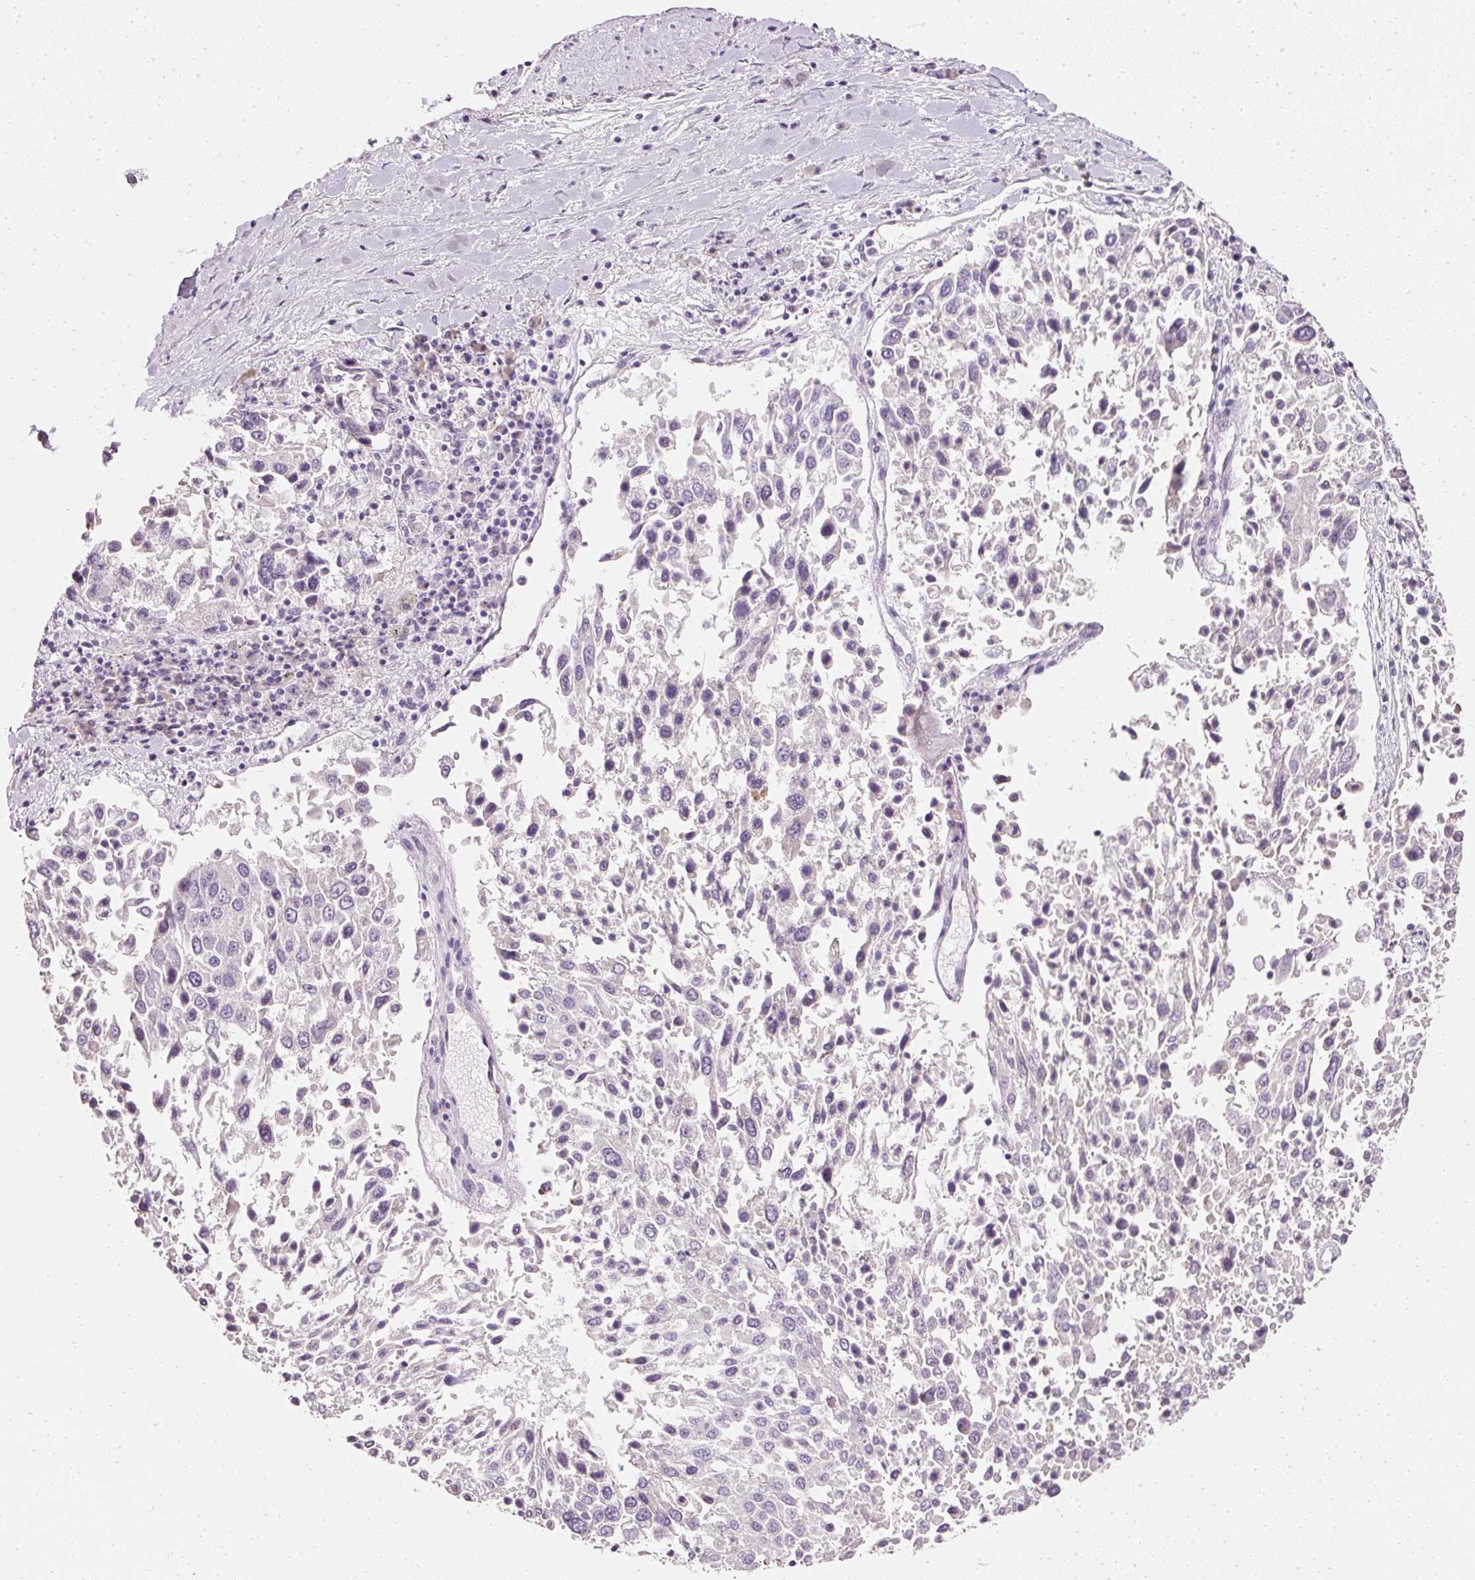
{"staining": {"intensity": "negative", "quantity": "none", "location": "none"}, "tissue": "lung cancer", "cell_type": "Tumor cells", "image_type": "cancer", "snomed": [{"axis": "morphology", "description": "Squamous cell carcinoma, NOS"}, {"axis": "topography", "description": "Lung"}], "caption": "Protein analysis of lung cancer exhibits no significant expression in tumor cells. (Brightfield microscopy of DAB (3,3'-diaminobenzidine) IHC at high magnification).", "gene": "ELAVL3", "patient": {"sex": "male", "age": 65}}